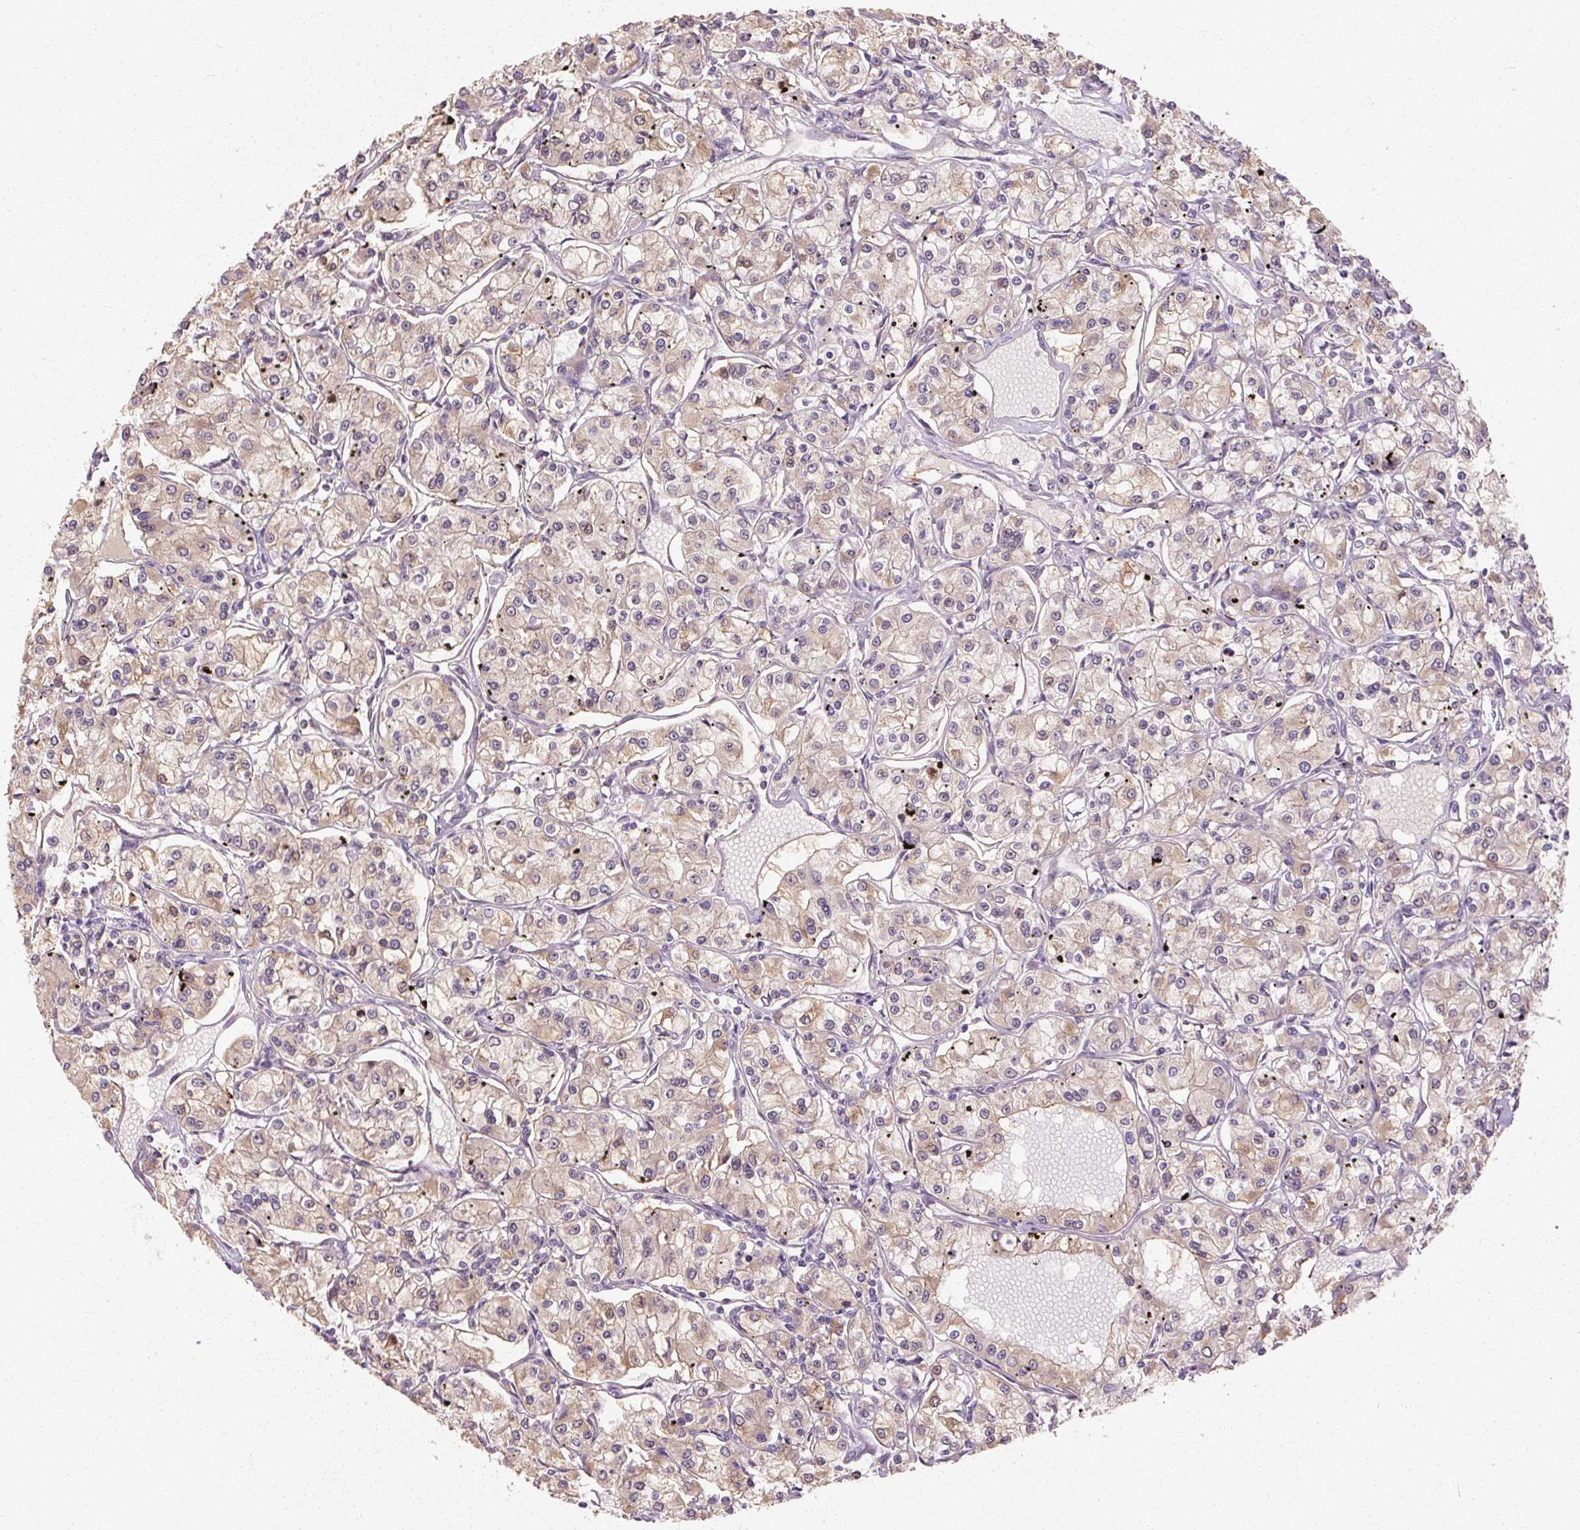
{"staining": {"intensity": "weak", "quantity": "25%-75%", "location": "cytoplasmic/membranous"}, "tissue": "renal cancer", "cell_type": "Tumor cells", "image_type": "cancer", "snomed": [{"axis": "morphology", "description": "Adenocarcinoma, NOS"}, {"axis": "topography", "description": "Kidney"}], "caption": "Tumor cells show low levels of weak cytoplasmic/membranous expression in about 25%-75% of cells in renal adenocarcinoma.", "gene": "RB1CC1", "patient": {"sex": "female", "age": 59}}